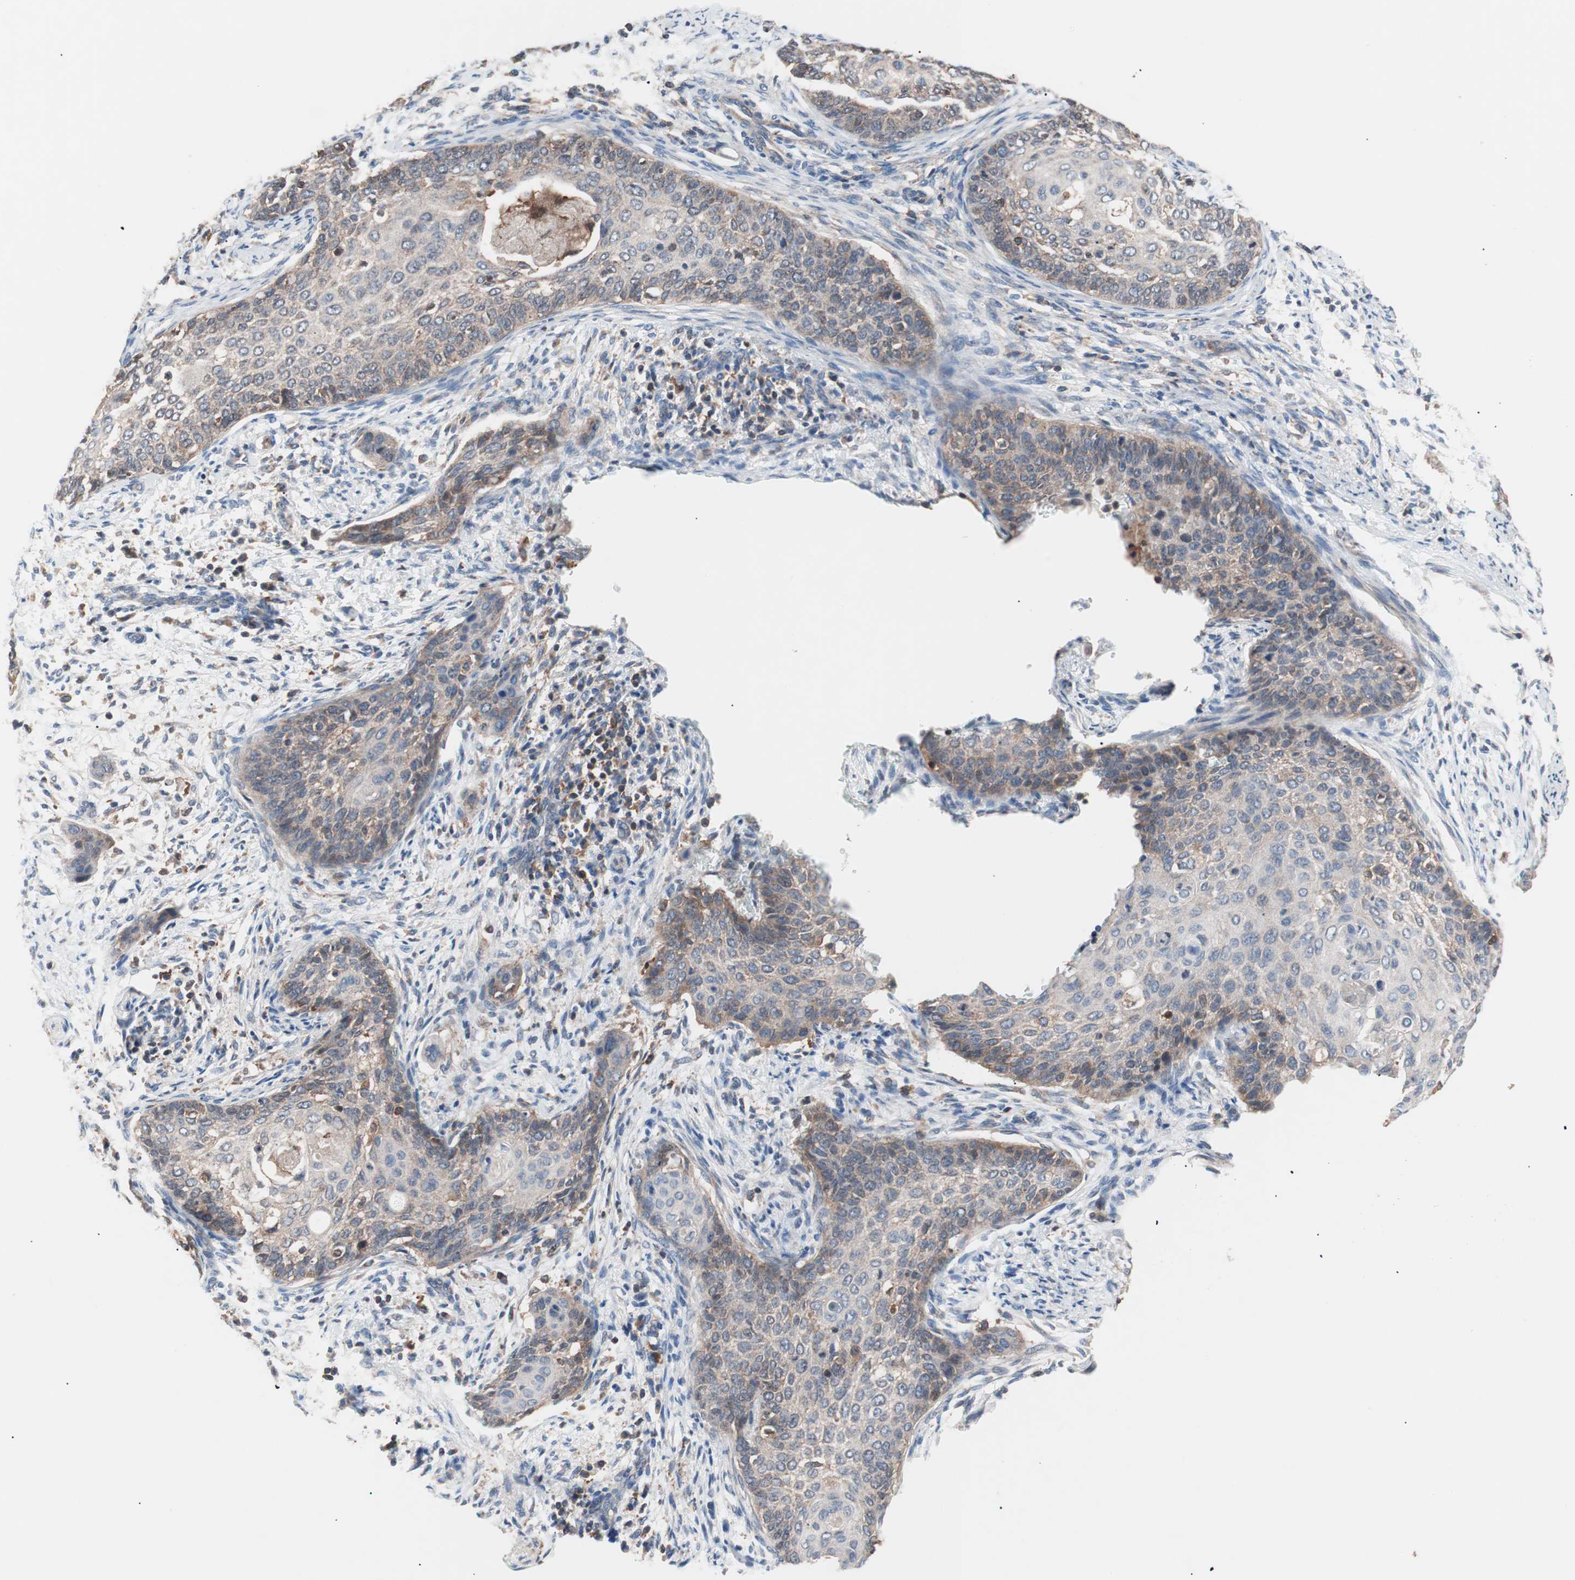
{"staining": {"intensity": "moderate", "quantity": "25%-75%", "location": "cytoplasmic/membranous"}, "tissue": "cervical cancer", "cell_type": "Tumor cells", "image_type": "cancer", "snomed": [{"axis": "morphology", "description": "Squamous cell carcinoma, NOS"}, {"axis": "topography", "description": "Cervix"}], "caption": "IHC of cervical cancer reveals medium levels of moderate cytoplasmic/membranous positivity in about 25%-75% of tumor cells.", "gene": "PIK3R1", "patient": {"sex": "female", "age": 33}}